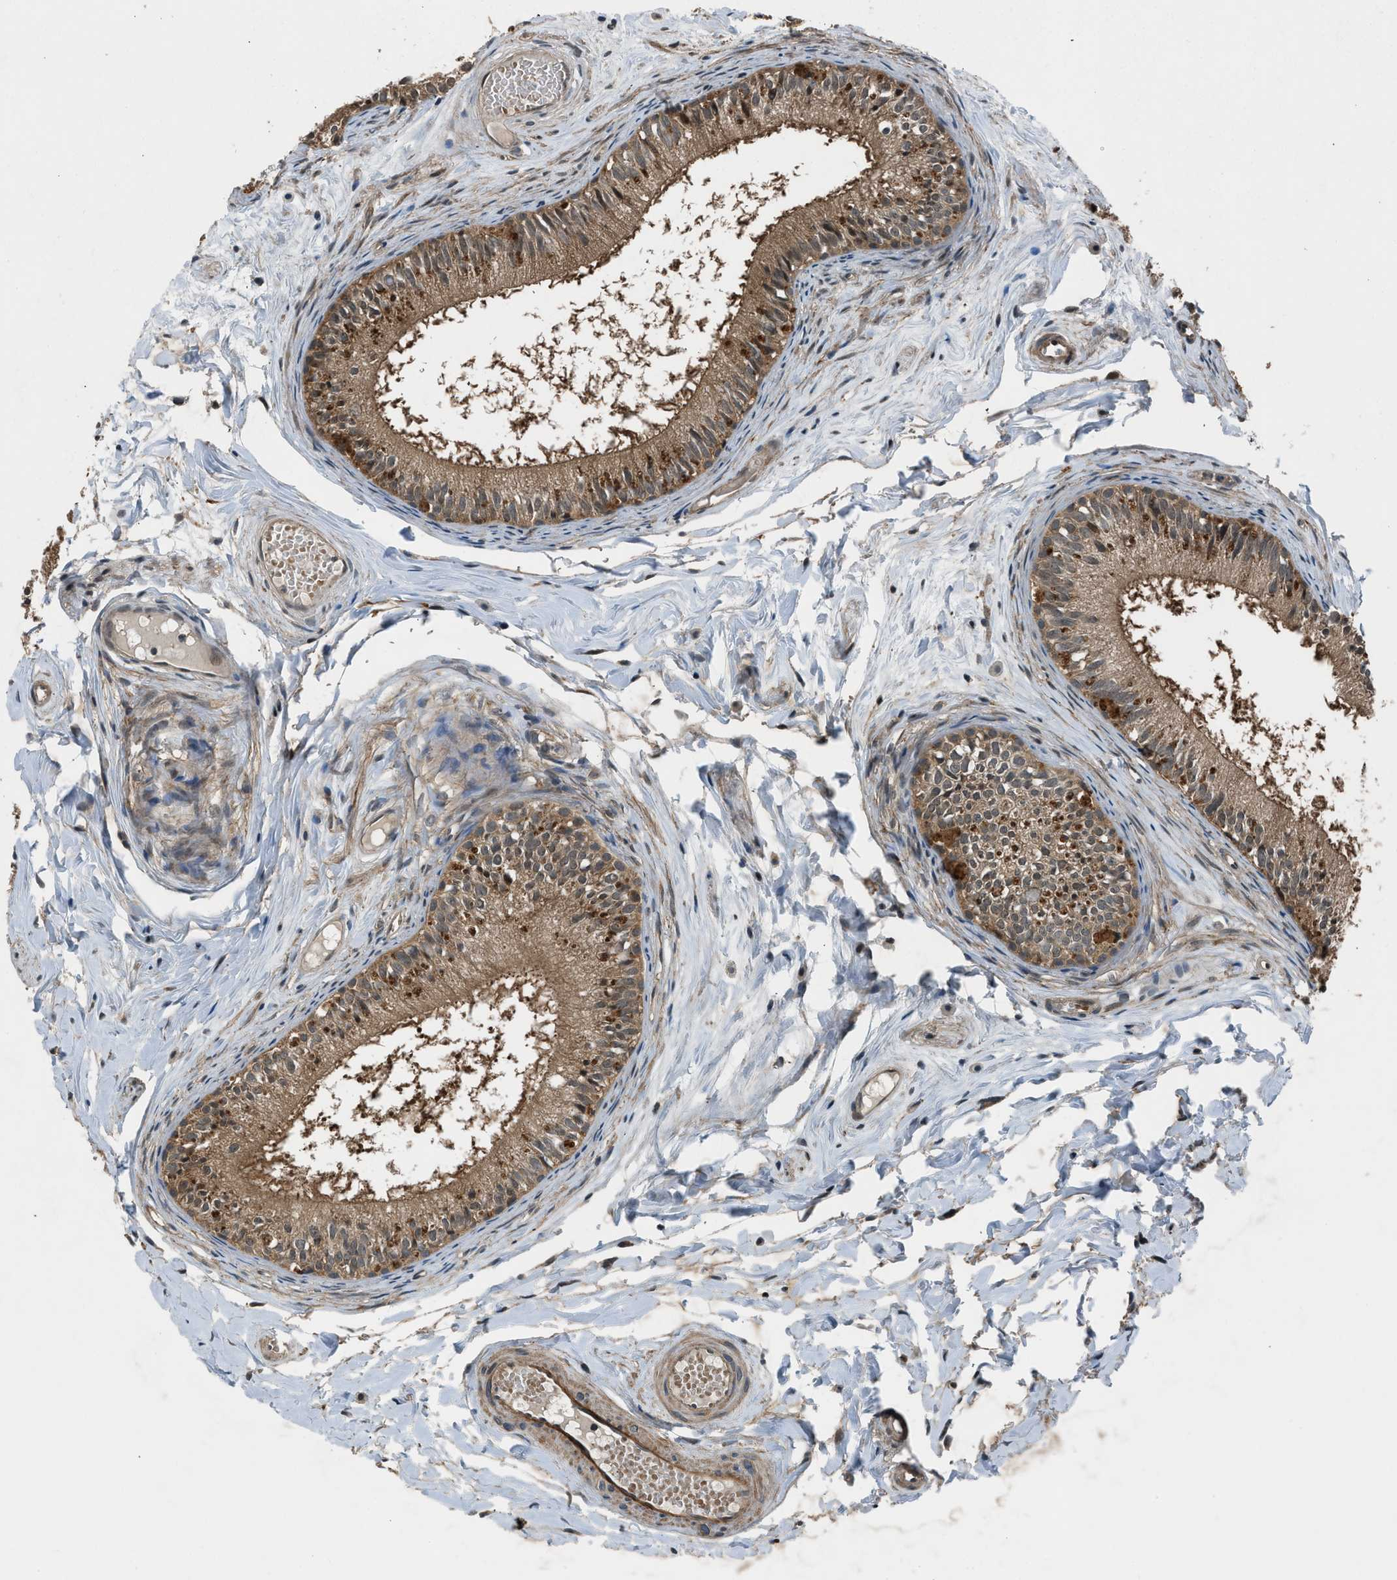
{"staining": {"intensity": "moderate", "quantity": ">75%", "location": "cytoplasmic/membranous"}, "tissue": "epididymis", "cell_type": "Glandular cells", "image_type": "normal", "snomed": [{"axis": "morphology", "description": "Normal tissue, NOS"}, {"axis": "topography", "description": "Epididymis"}], "caption": "DAB immunohistochemical staining of benign epididymis demonstrates moderate cytoplasmic/membranous protein staining in about >75% of glandular cells. (DAB (3,3'-diaminobenzidine) IHC with brightfield microscopy, high magnification).", "gene": "LMLN", "patient": {"sex": "male", "age": 46}}